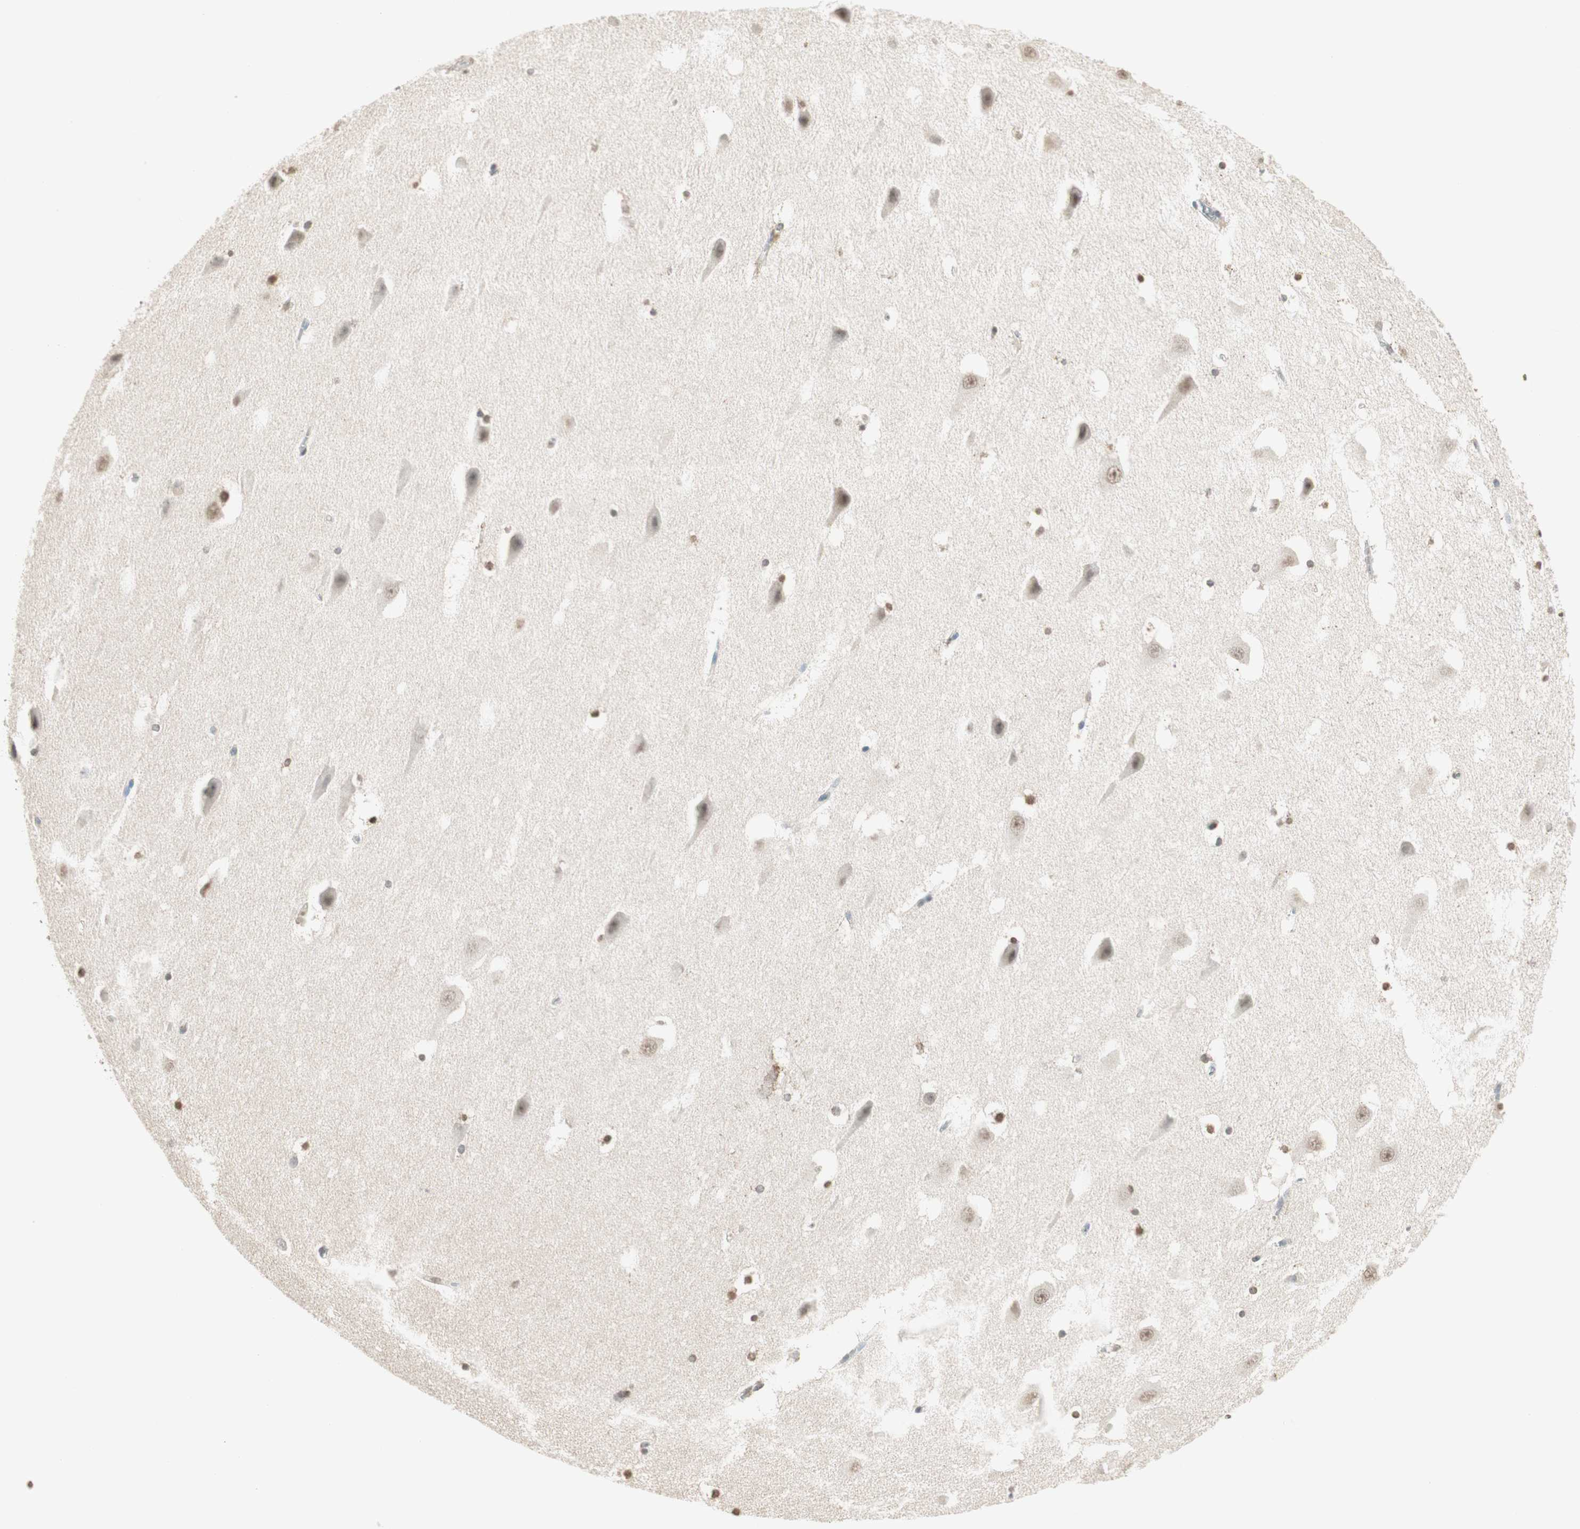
{"staining": {"intensity": "weak", "quantity": "25%-75%", "location": "nuclear"}, "tissue": "hippocampus", "cell_type": "Glial cells", "image_type": "normal", "snomed": [{"axis": "morphology", "description": "Normal tissue, NOS"}, {"axis": "topography", "description": "Hippocampus"}], "caption": "Human hippocampus stained with a protein marker reveals weak staining in glial cells.", "gene": "PRELID1", "patient": {"sex": "male", "age": 45}}